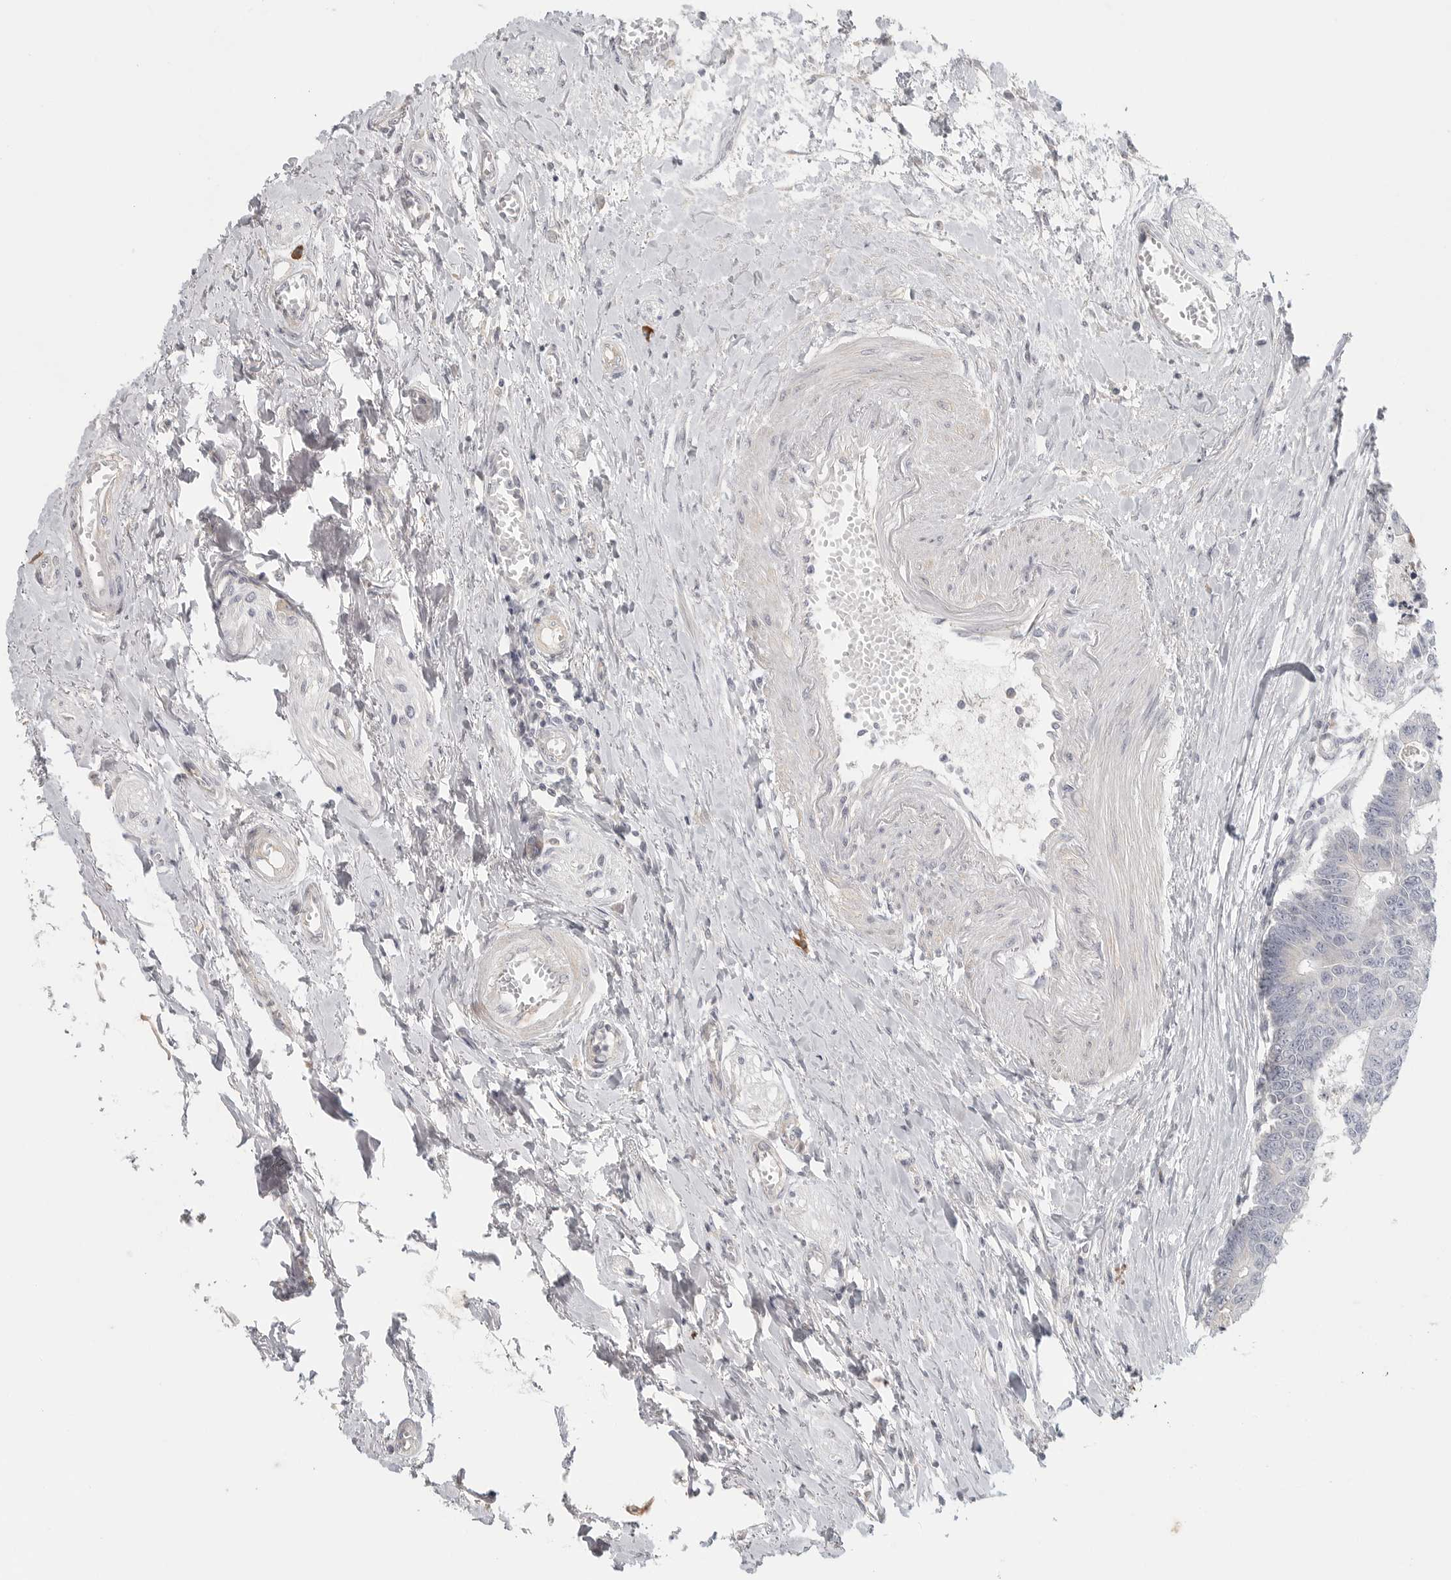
{"staining": {"intensity": "negative", "quantity": "none", "location": "none"}, "tissue": "colorectal cancer", "cell_type": "Tumor cells", "image_type": "cancer", "snomed": [{"axis": "morphology", "description": "Adenocarcinoma, NOS"}, {"axis": "topography", "description": "Rectum"}], "caption": "The IHC photomicrograph has no significant expression in tumor cells of adenocarcinoma (colorectal) tissue.", "gene": "SLC25A36", "patient": {"sex": "male", "age": 84}}